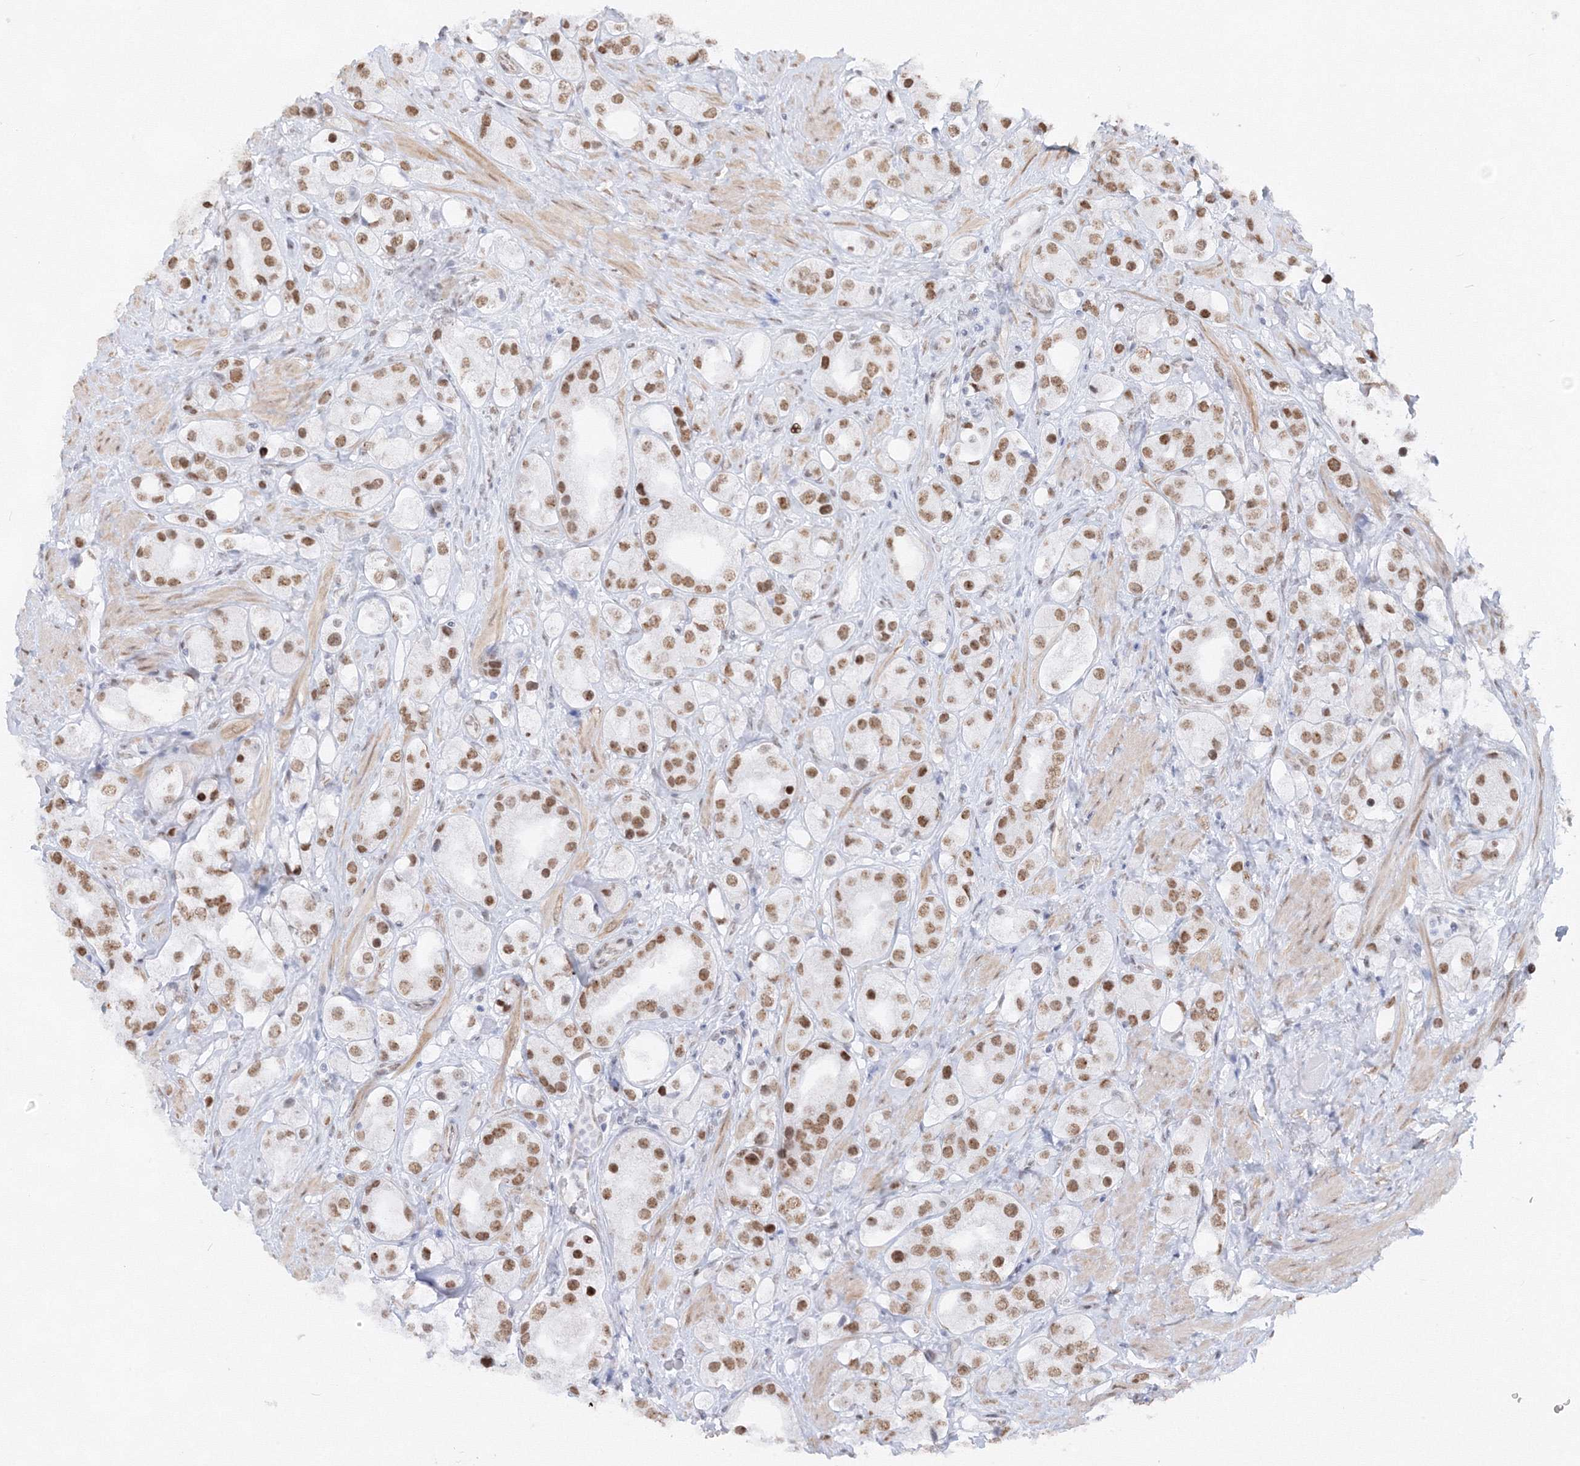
{"staining": {"intensity": "moderate", "quantity": ">75%", "location": "nuclear"}, "tissue": "prostate cancer", "cell_type": "Tumor cells", "image_type": "cancer", "snomed": [{"axis": "morphology", "description": "Adenocarcinoma, NOS"}, {"axis": "topography", "description": "Prostate"}], "caption": "Brown immunohistochemical staining in human prostate adenocarcinoma demonstrates moderate nuclear positivity in approximately >75% of tumor cells.", "gene": "ZNF638", "patient": {"sex": "male", "age": 79}}